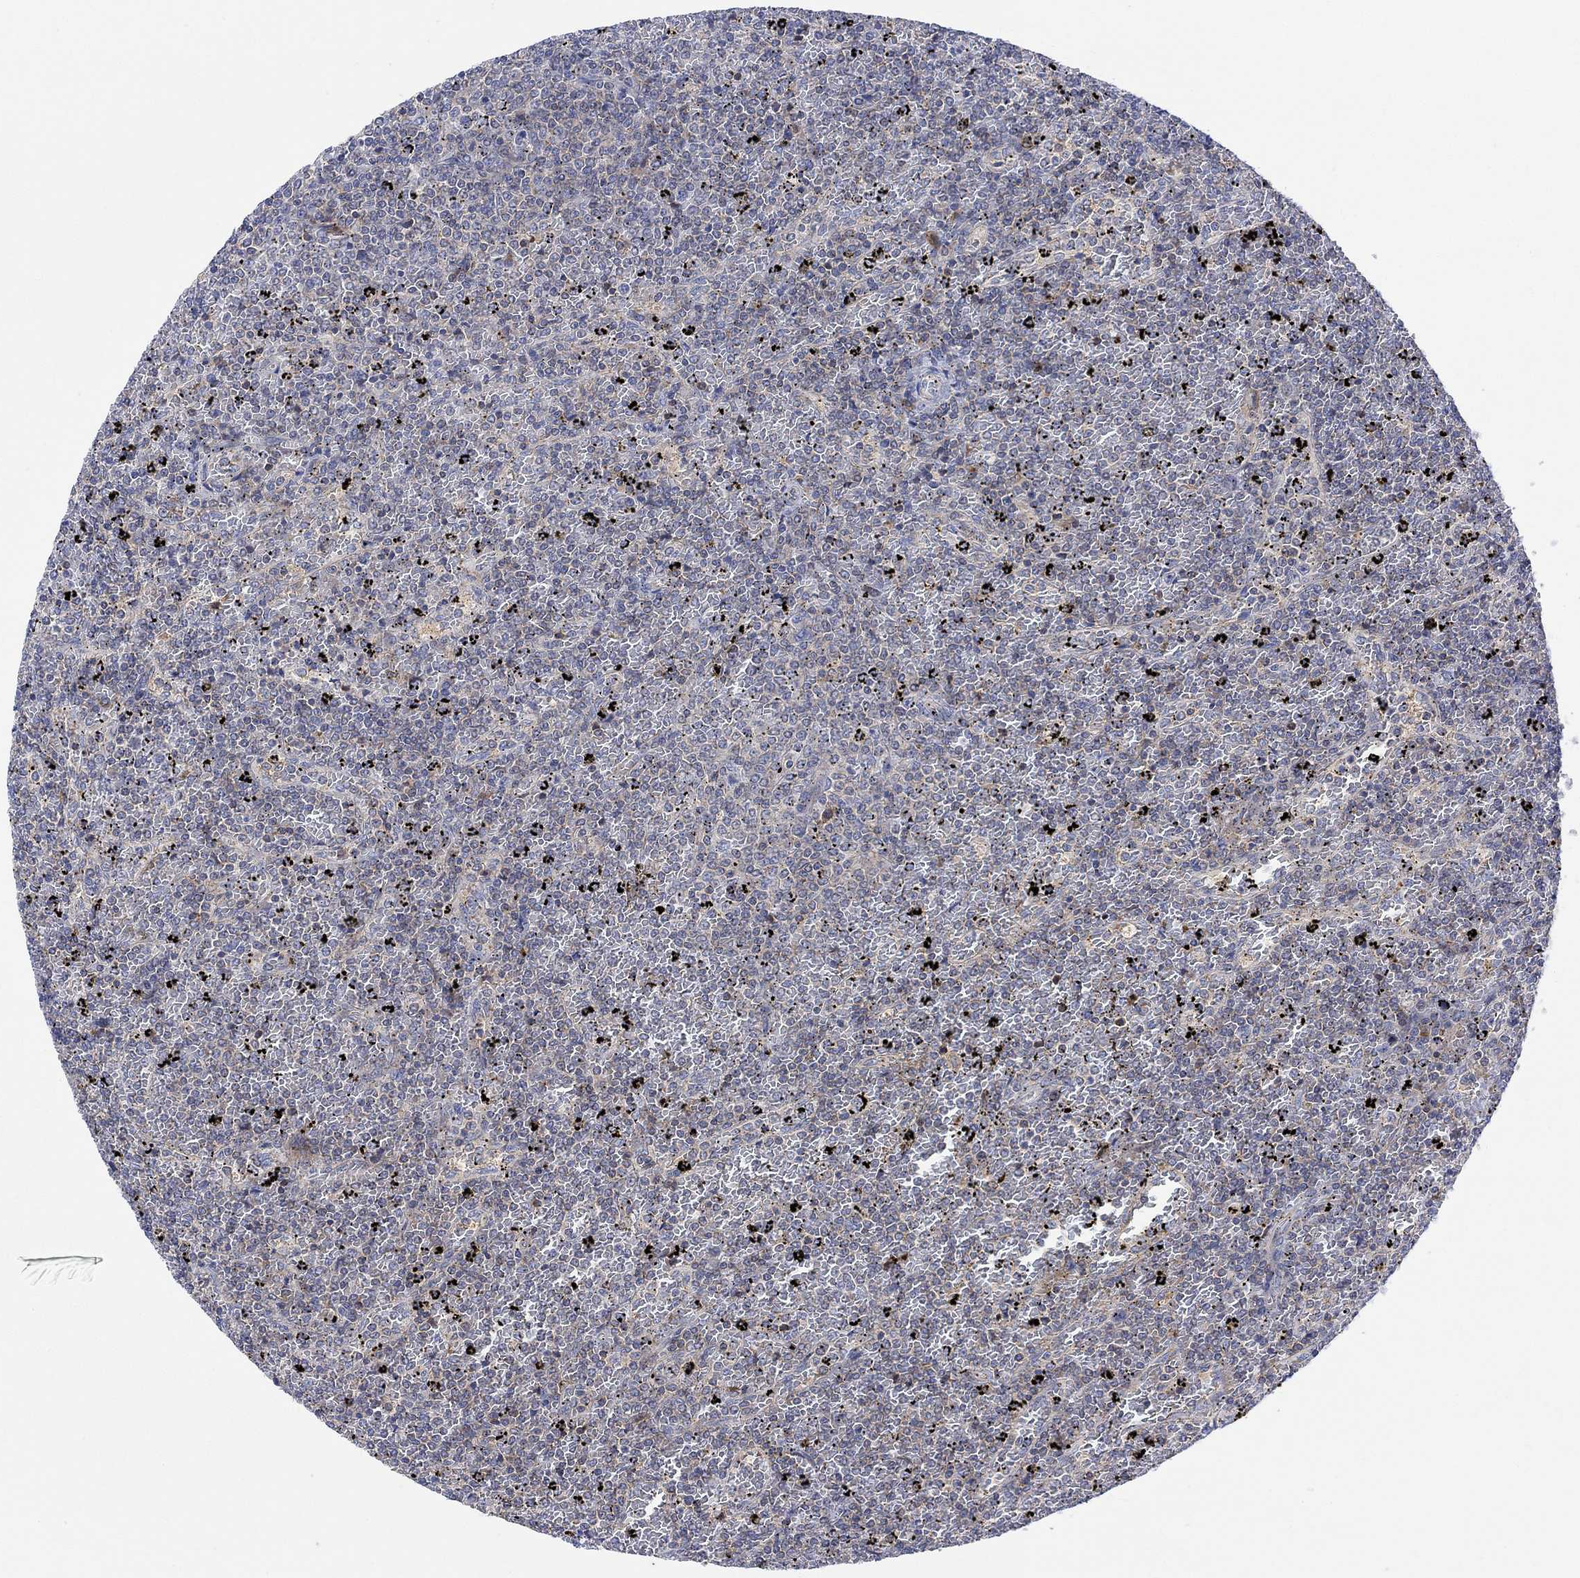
{"staining": {"intensity": "negative", "quantity": "none", "location": "none"}, "tissue": "lymphoma", "cell_type": "Tumor cells", "image_type": "cancer", "snomed": [{"axis": "morphology", "description": "Malignant lymphoma, non-Hodgkin's type, Low grade"}, {"axis": "topography", "description": "Spleen"}], "caption": "Protein analysis of malignant lymphoma, non-Hodgkin's type (low-grade) shows no significant positivity in tumor cells.", "gene": "ARSK", "patient": {"sex": "female", "age": 77}}